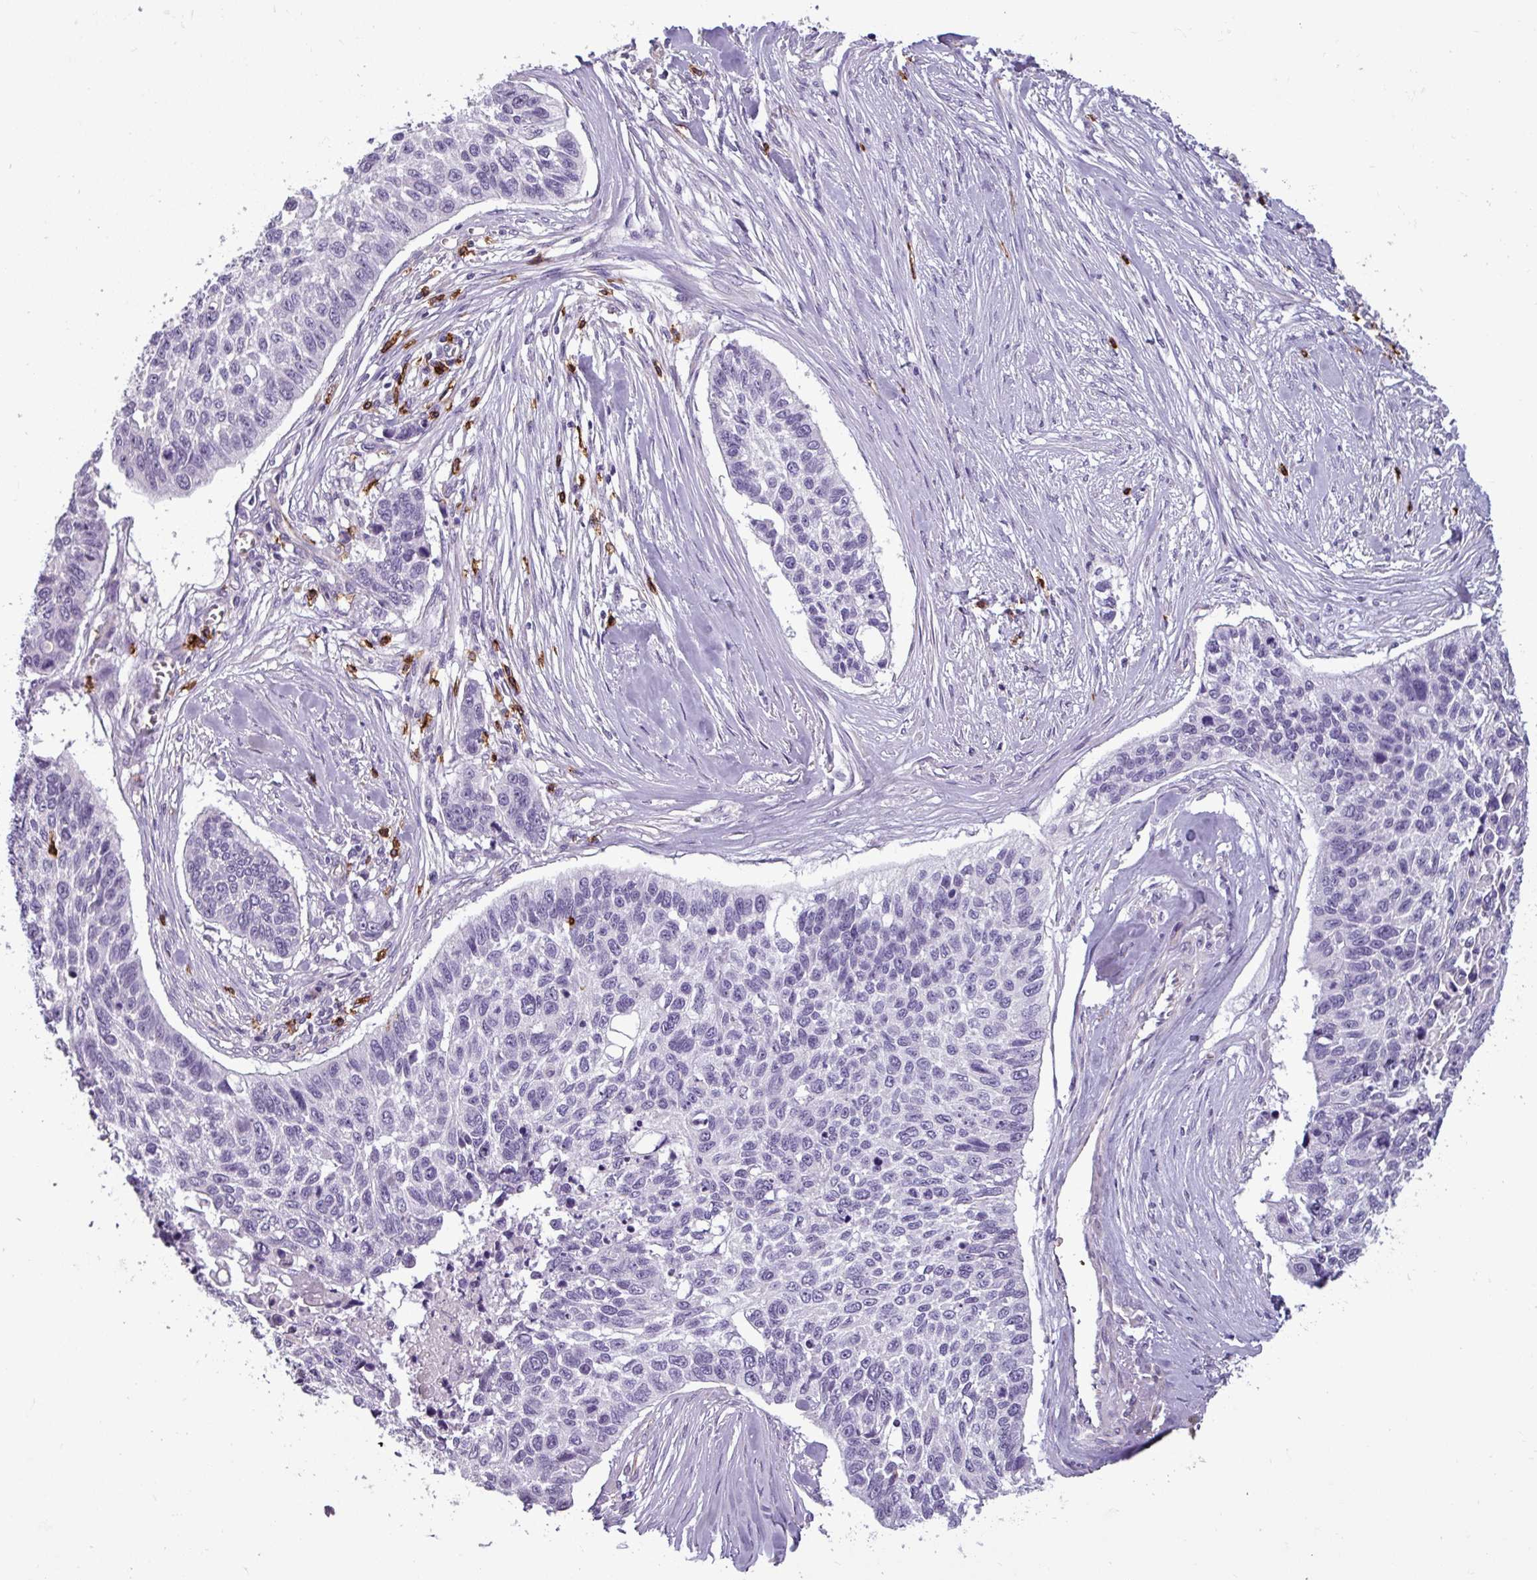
{"staining": {"intensity": "negative", "quantity": "none", "location": "none"}, "tissue": "lung cancer", "cell_type": "Tumor cells", "image_type": "cancer", "snomed": [{"axis": "morphology", "description": "Squamous cell carcinoma, NOS"}, {"axis": "topography", "description": "Lung"}], "caption": "Lung cancer (squamous cell carcinoma) was stained to show a protein in brown. There is no significant positivity in tumor cells.", "gene": "CD8A", "patient": {"sex": "male", "age": 62}}